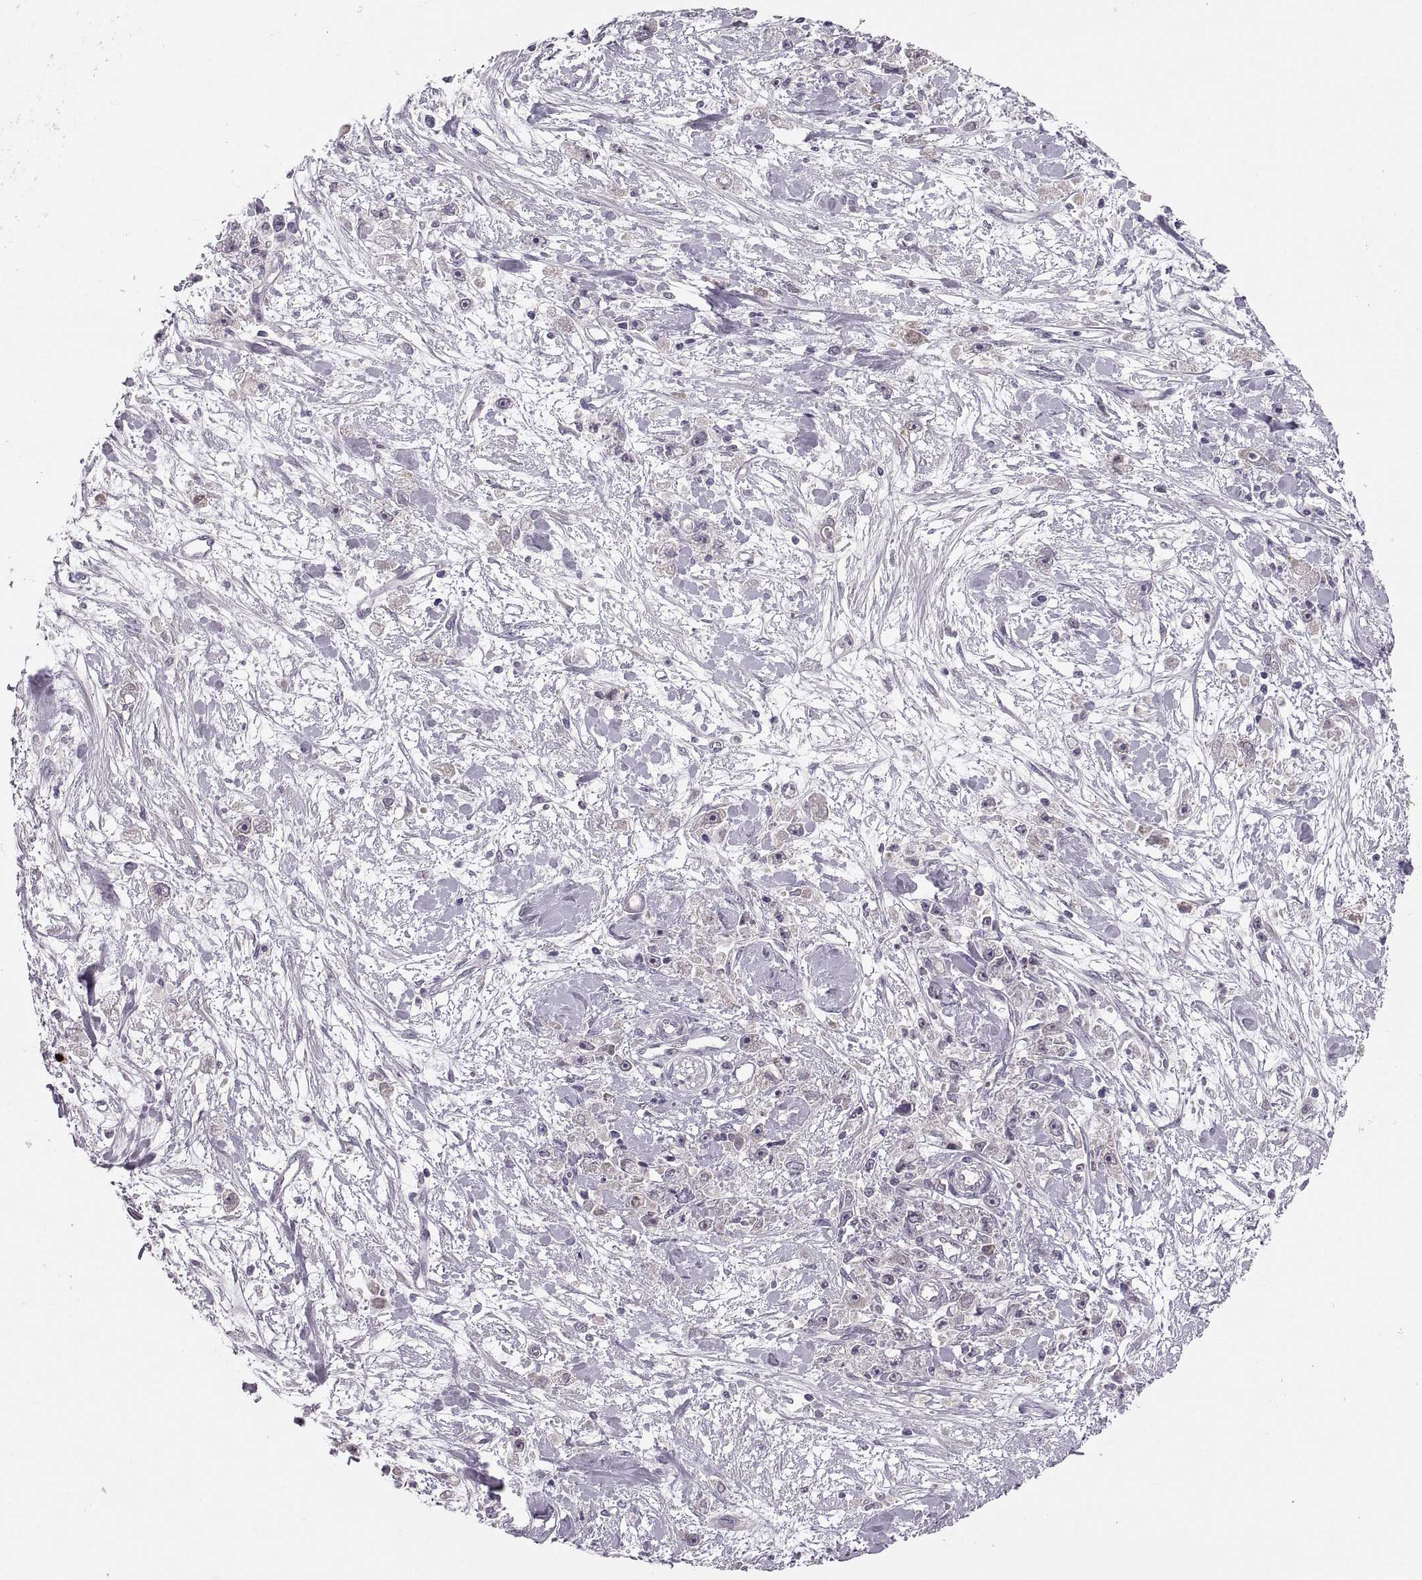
{"staining": {"intensity": "negative", "quantity": "none", "location": "none"}, "tissue": "stomach cancer", "cell_type": "Tumor cells", "image_type": "cancer", "snomed": [{"axis": "morphology", "description": "Adenocarcinoma, NOS"}, {"axis": "topography", "description": "Stomach"}], "caption": "Immunohistochemistry (IHC) histopathology image of adenocarcinoma (stomach) stained for a protein (brown), which reveals no positivity in tumor cells.", "gene": "ADH6", "patient": {"sex": "female", "age": 59}}